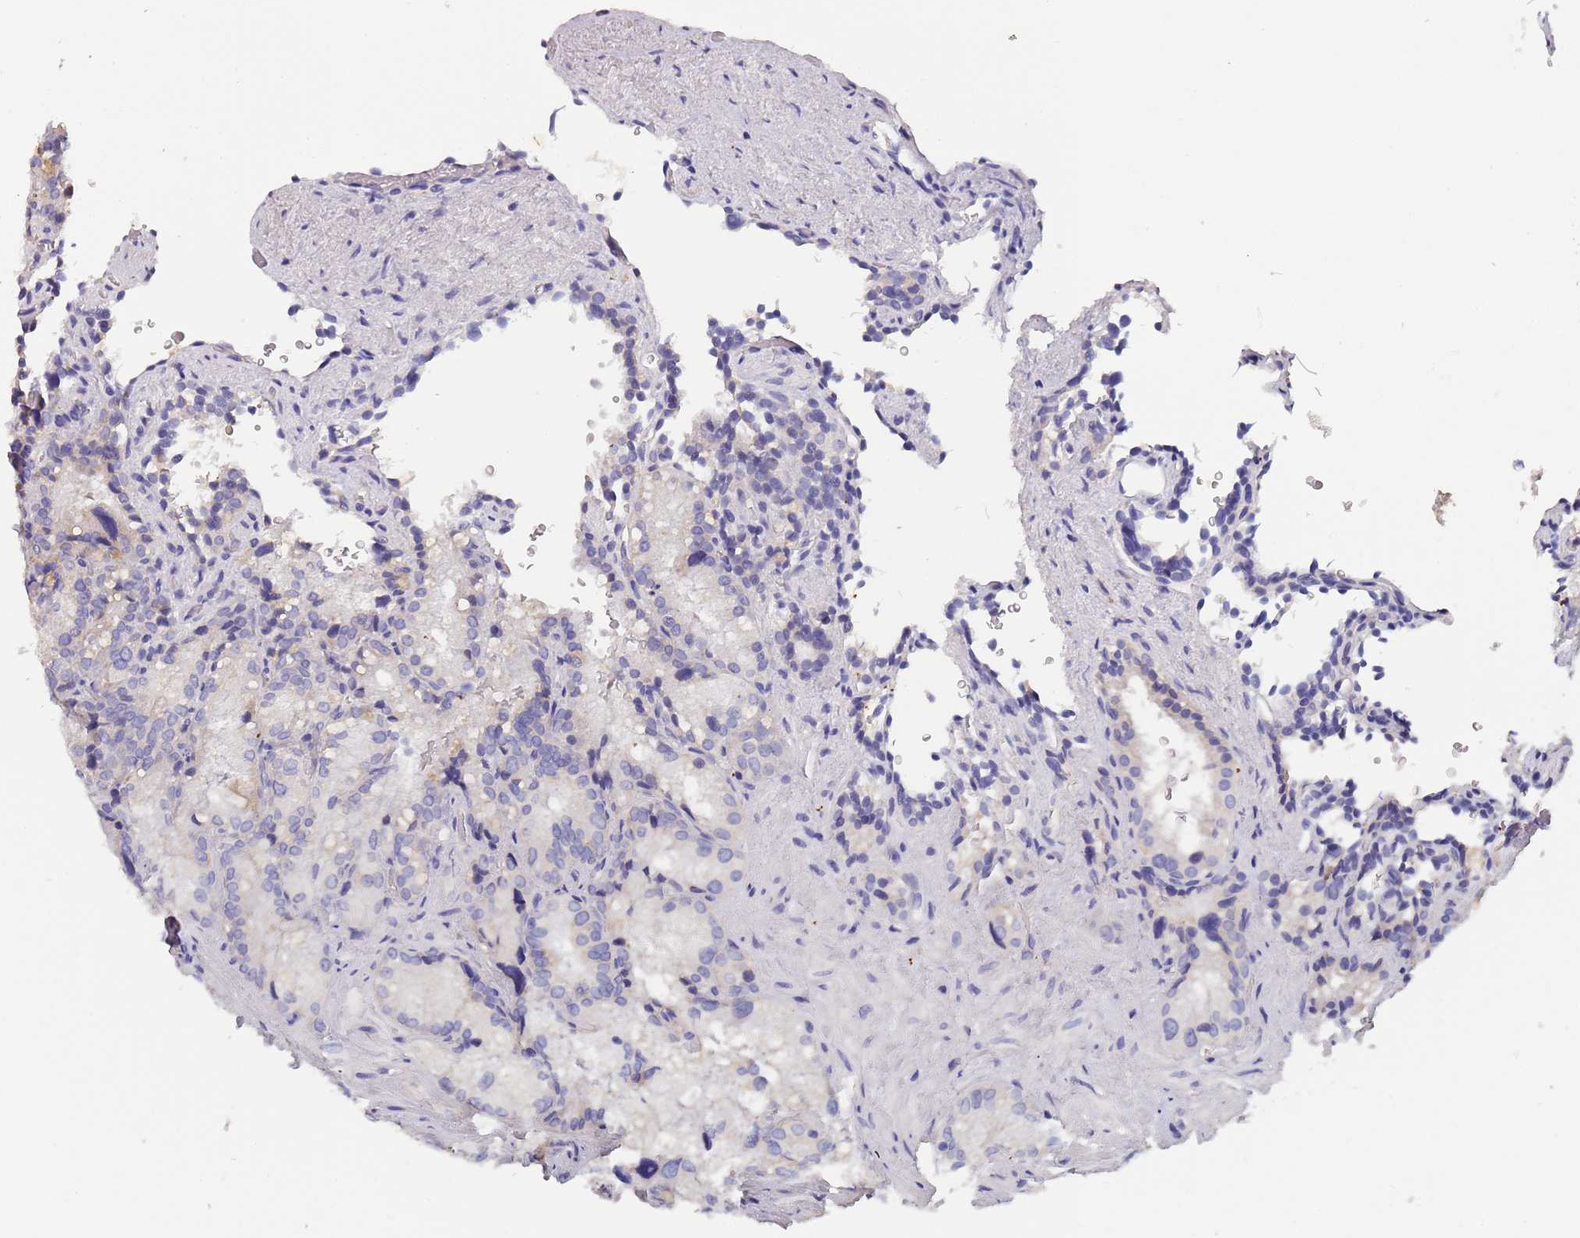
{"staining": {"intensity": "negative", "quantity": "none", "location": "none"}, "tissue": "seminal vesicle", "cell_type": "Glandular cells", "image_type": "normal", "snomed": [{"axis": "morphology", "description": "Normal tissue, NOS"}, {"axis": "topography", "description": "Seminal veicle"}], "caption": "High magnification brightfield microscopy of unremarkable seminal vesicle stained with DAB (brown) and counterstained with hematoxylin (blue): glandular cells show no significant staining. (Brightfield microscopy of DAB (3,3'-diaminobenzidine) IHC at high magnification).", "gene": "MAN1C1", "patient": {"sex": "male", "age": 62}}